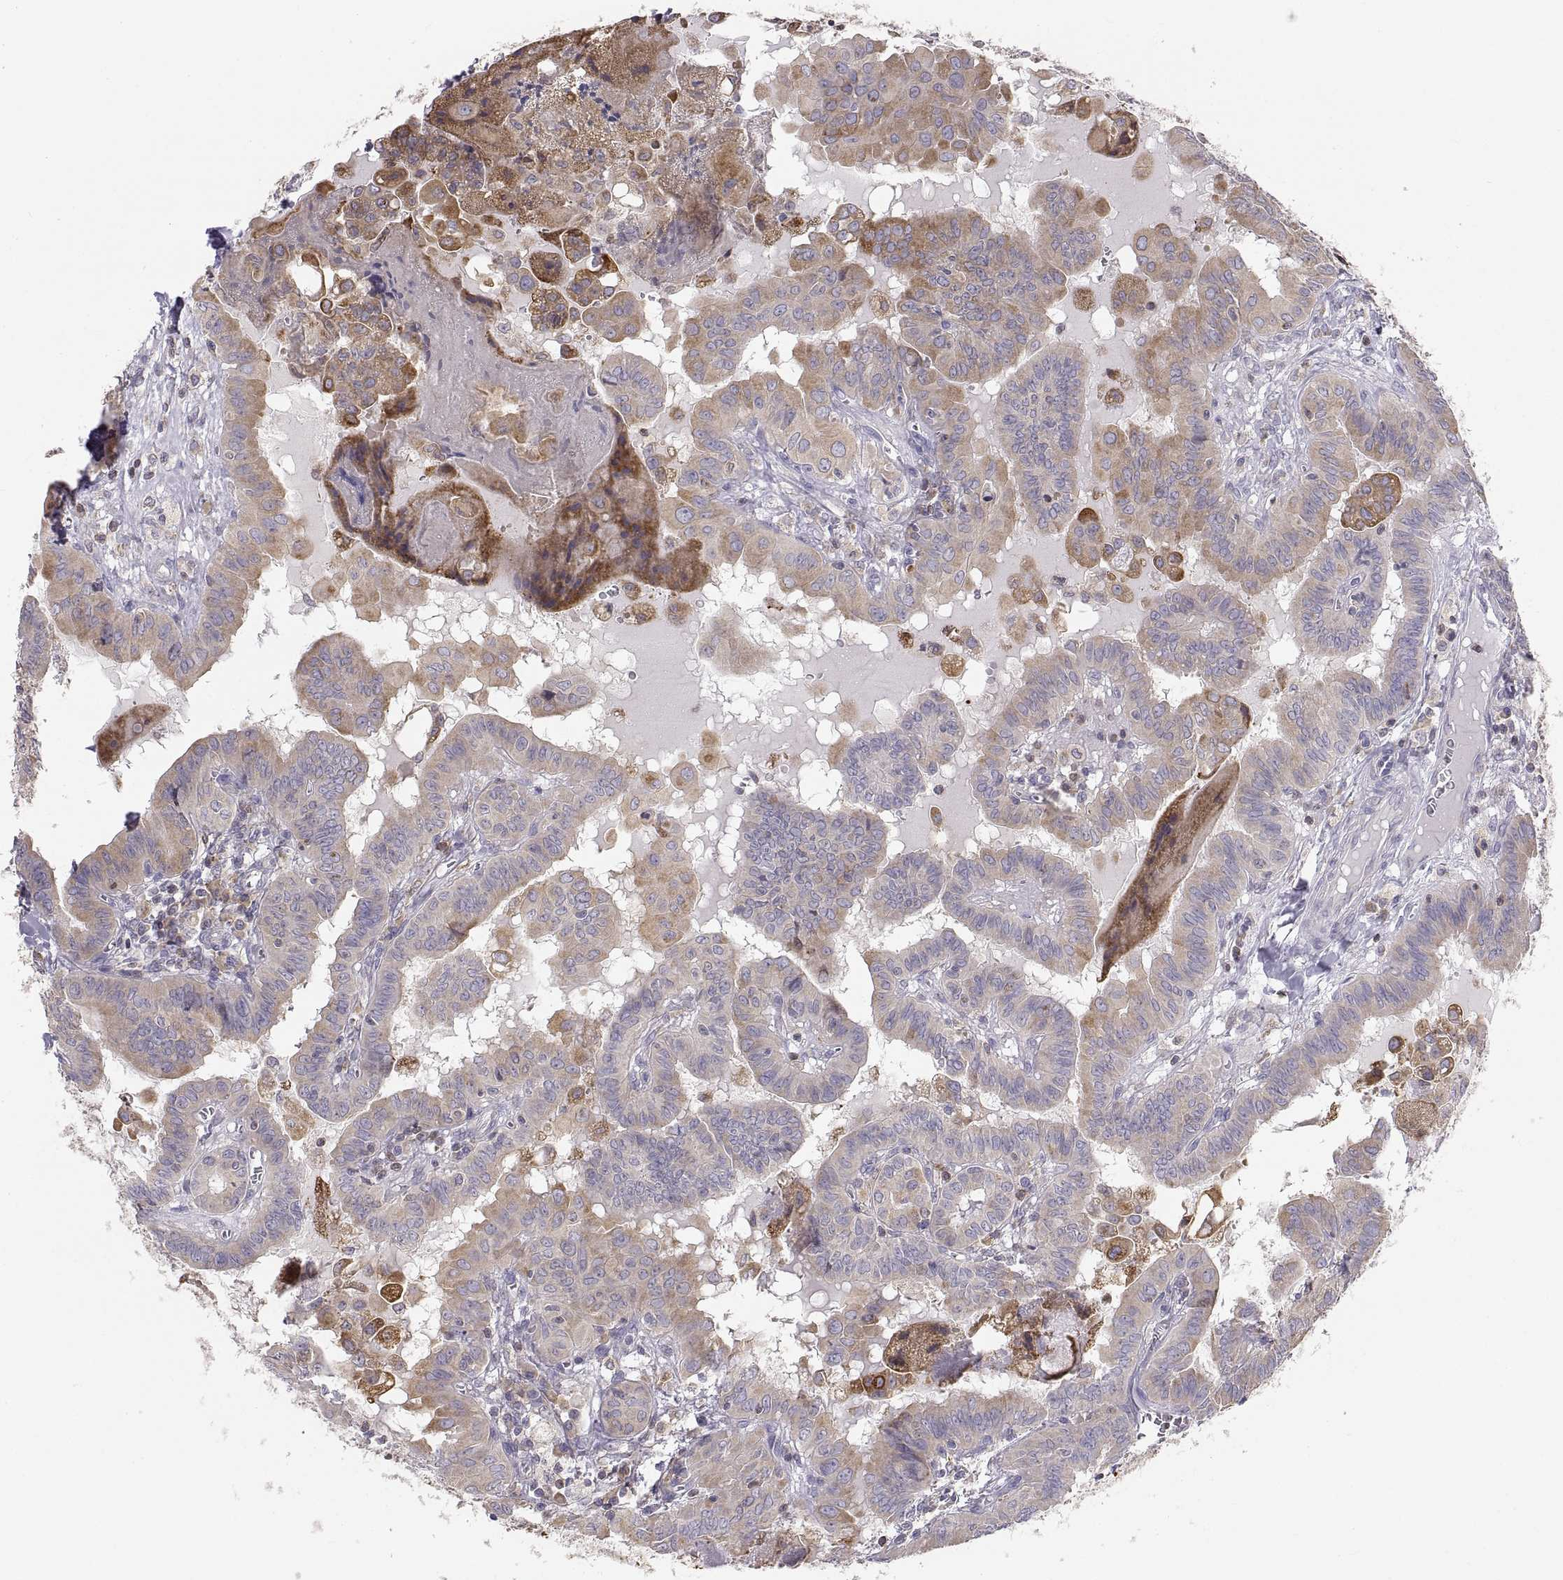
{"staining": {"intensity": "weak", "quantity": ">75%", "location": "cytoplasmic/membranous"}, "tissue": "thyroid cancer", "cell_type": "Tumor cells", "image_type": "cancer", "snomed": [{"axis": "morphology", "description": "Papillary adenocarcinoma, NOS"}, {"axis": "topography", "description": "Thyroid gland"}], "caption": "Weak cytoplasmic/membranous protein staining is seen in about >75% of tumor cells in papillary adenocarcinoma (thyroid).", "gene": "ERO1A", "patient": {"sex": "female", "age": 37}}